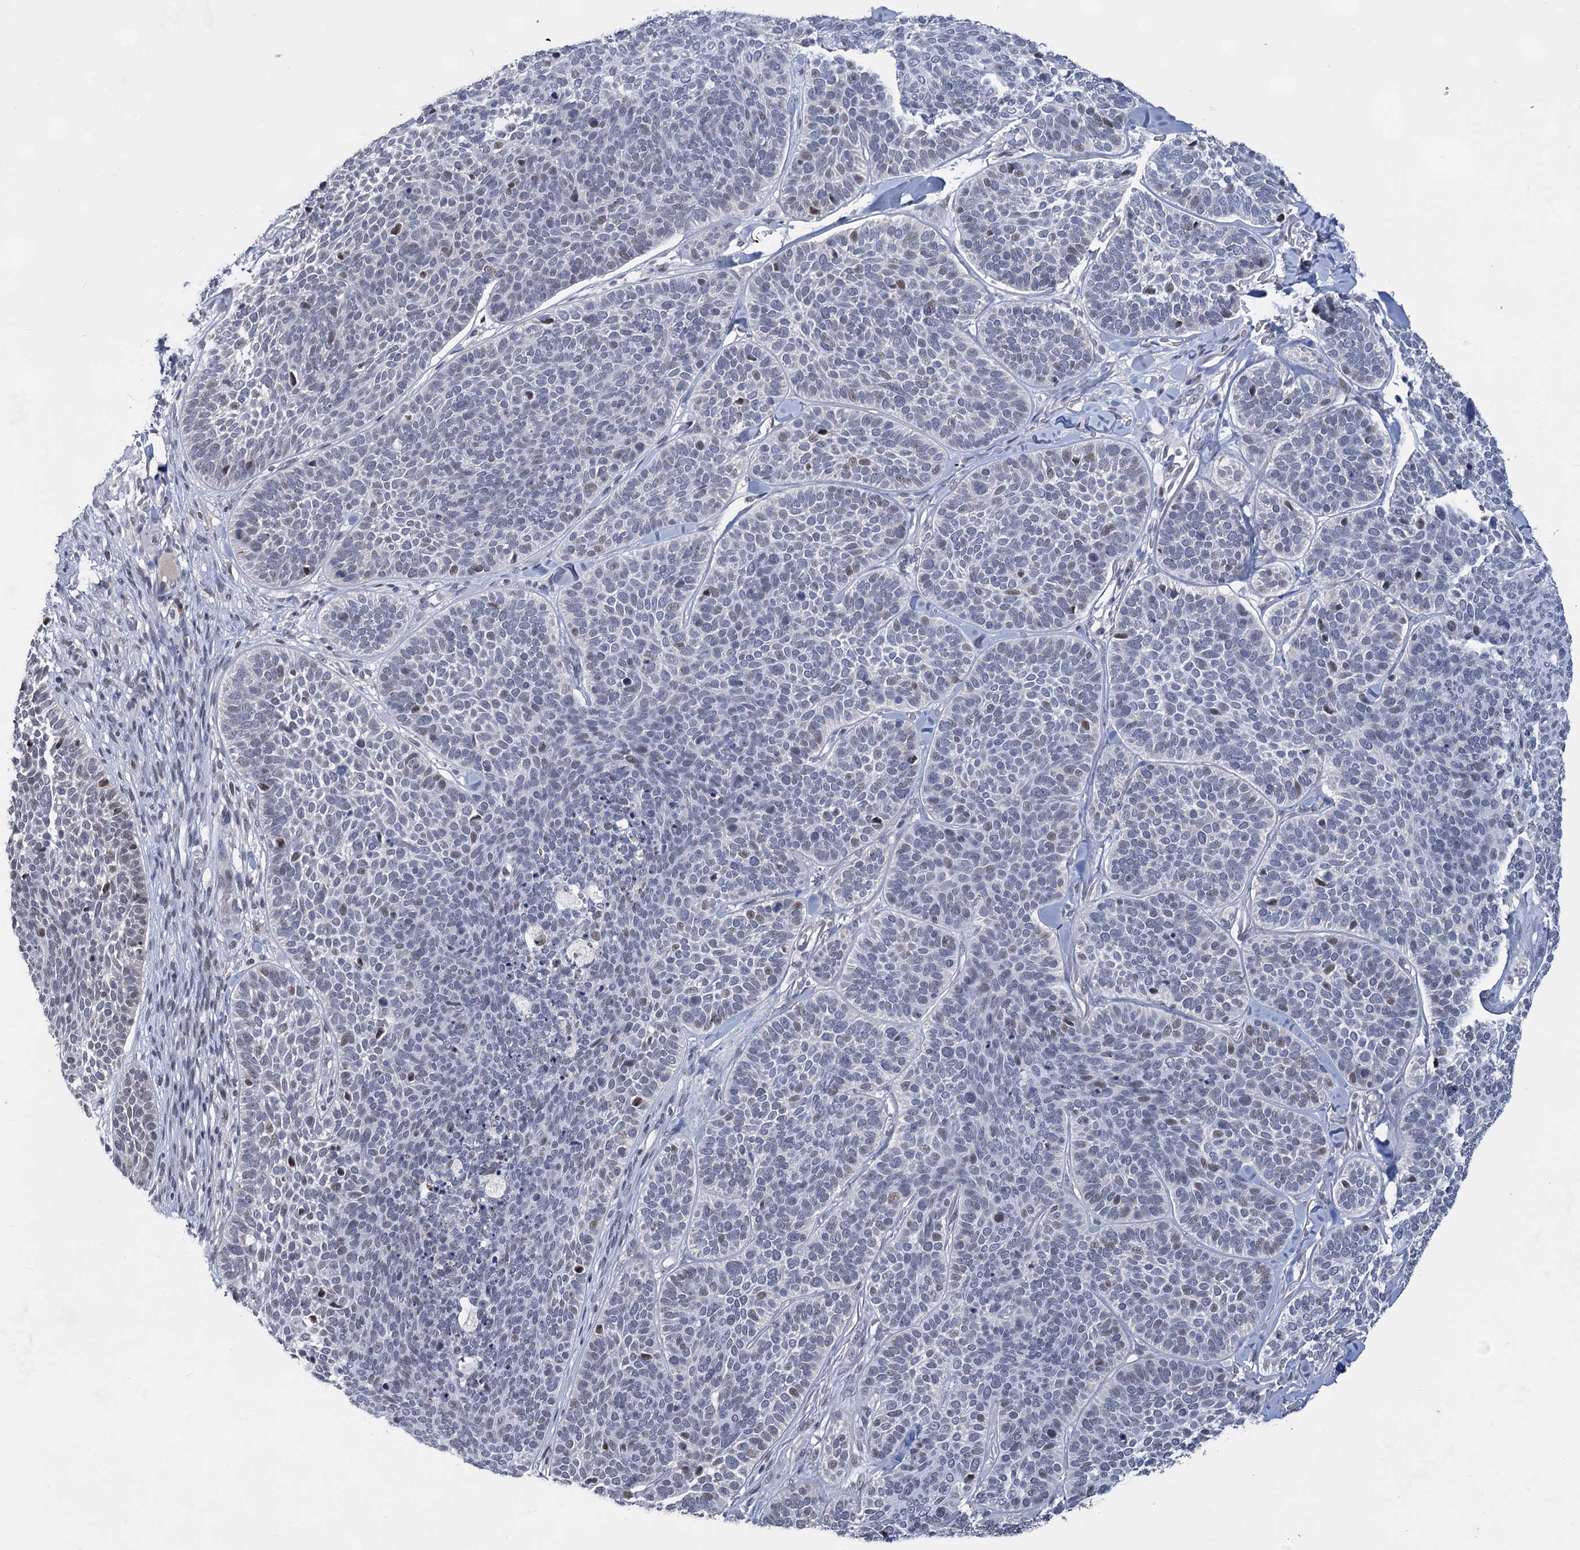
{"staining": {"intensity": "weak", "quantity": "<25%", "location": "nuclear"}, "tissue": "skin cancer", "cell_type": "Tumor cells", "image_type": "cancer", "snomed": [{"axis": "morphology", "description": "Basal cell carcinoma"}, {"axis": "topography", "description": "Skin"}], "caption": "There is no significant positivity in tumor cells of skin cancer (basal cell carcinoma).", "gene": "MON2", "patient": {"sex": "male", "age": 85}}